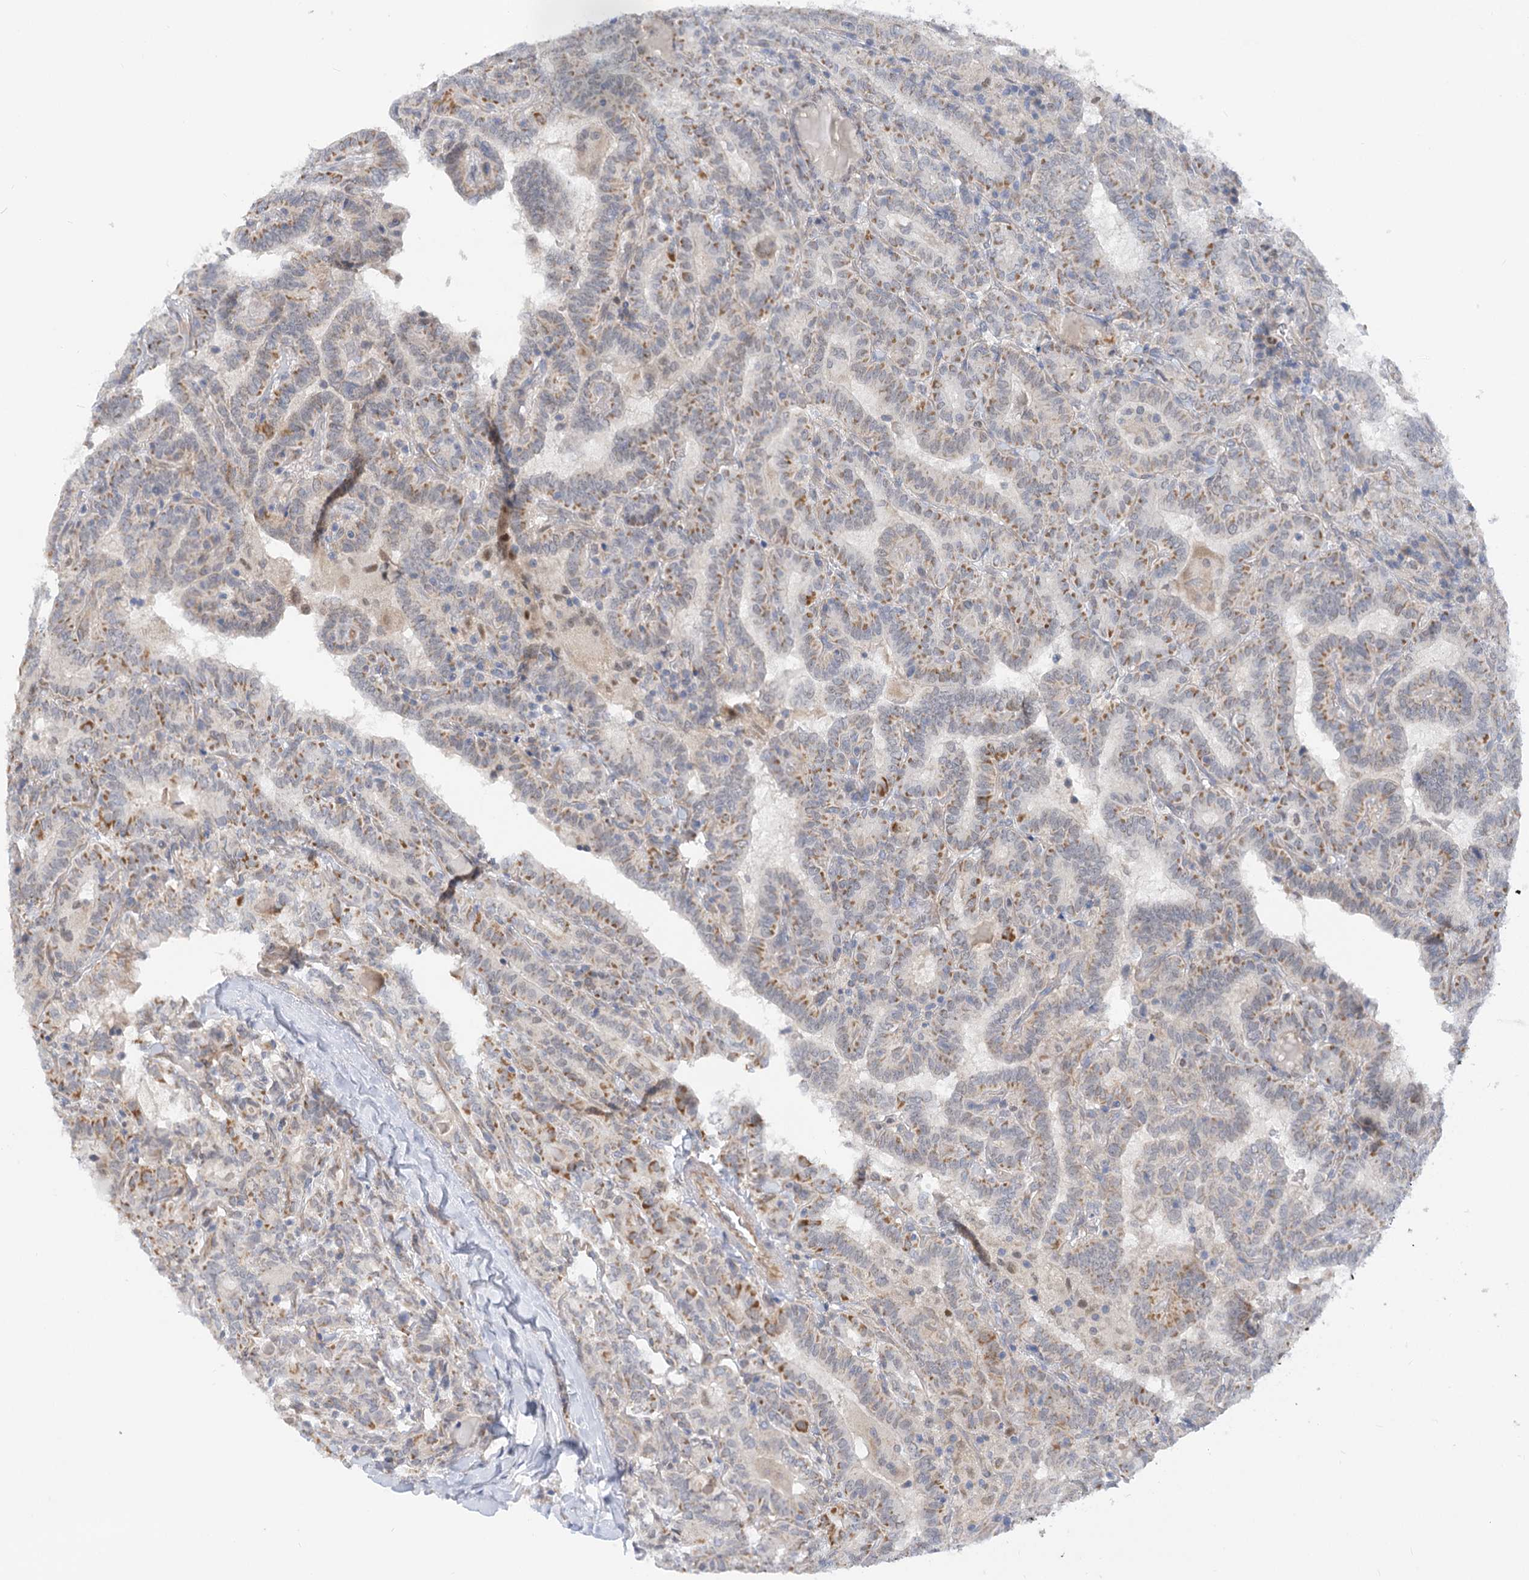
{"staining": {"intensity": "moderate", "quantity": "25%-75%", "location": "cytoplasmic/membranous"}, "tissue": "thyroid cancer", "cell_type": "Tumor cells", "image_type": "cancer", "snomed": [{"axis": "morphology", "description": "Papillary adenocarcinoma, NOS"}, {"axis": "topography", "description": "Thyroid gland"}], "caption": "DAB (3,3'-diaminobenzidine) immunohistochemical staining of human thyroid papillary adenocarcinoma exhibits moderate cytoplasmic/membranous protein expression in approximately 25%-75% of tumor cells. The protein of interest is shown in brown color, while the nuclei are stained blue.", "gene": "NELL2", "patient": {"sex": "female", "age": 72}}